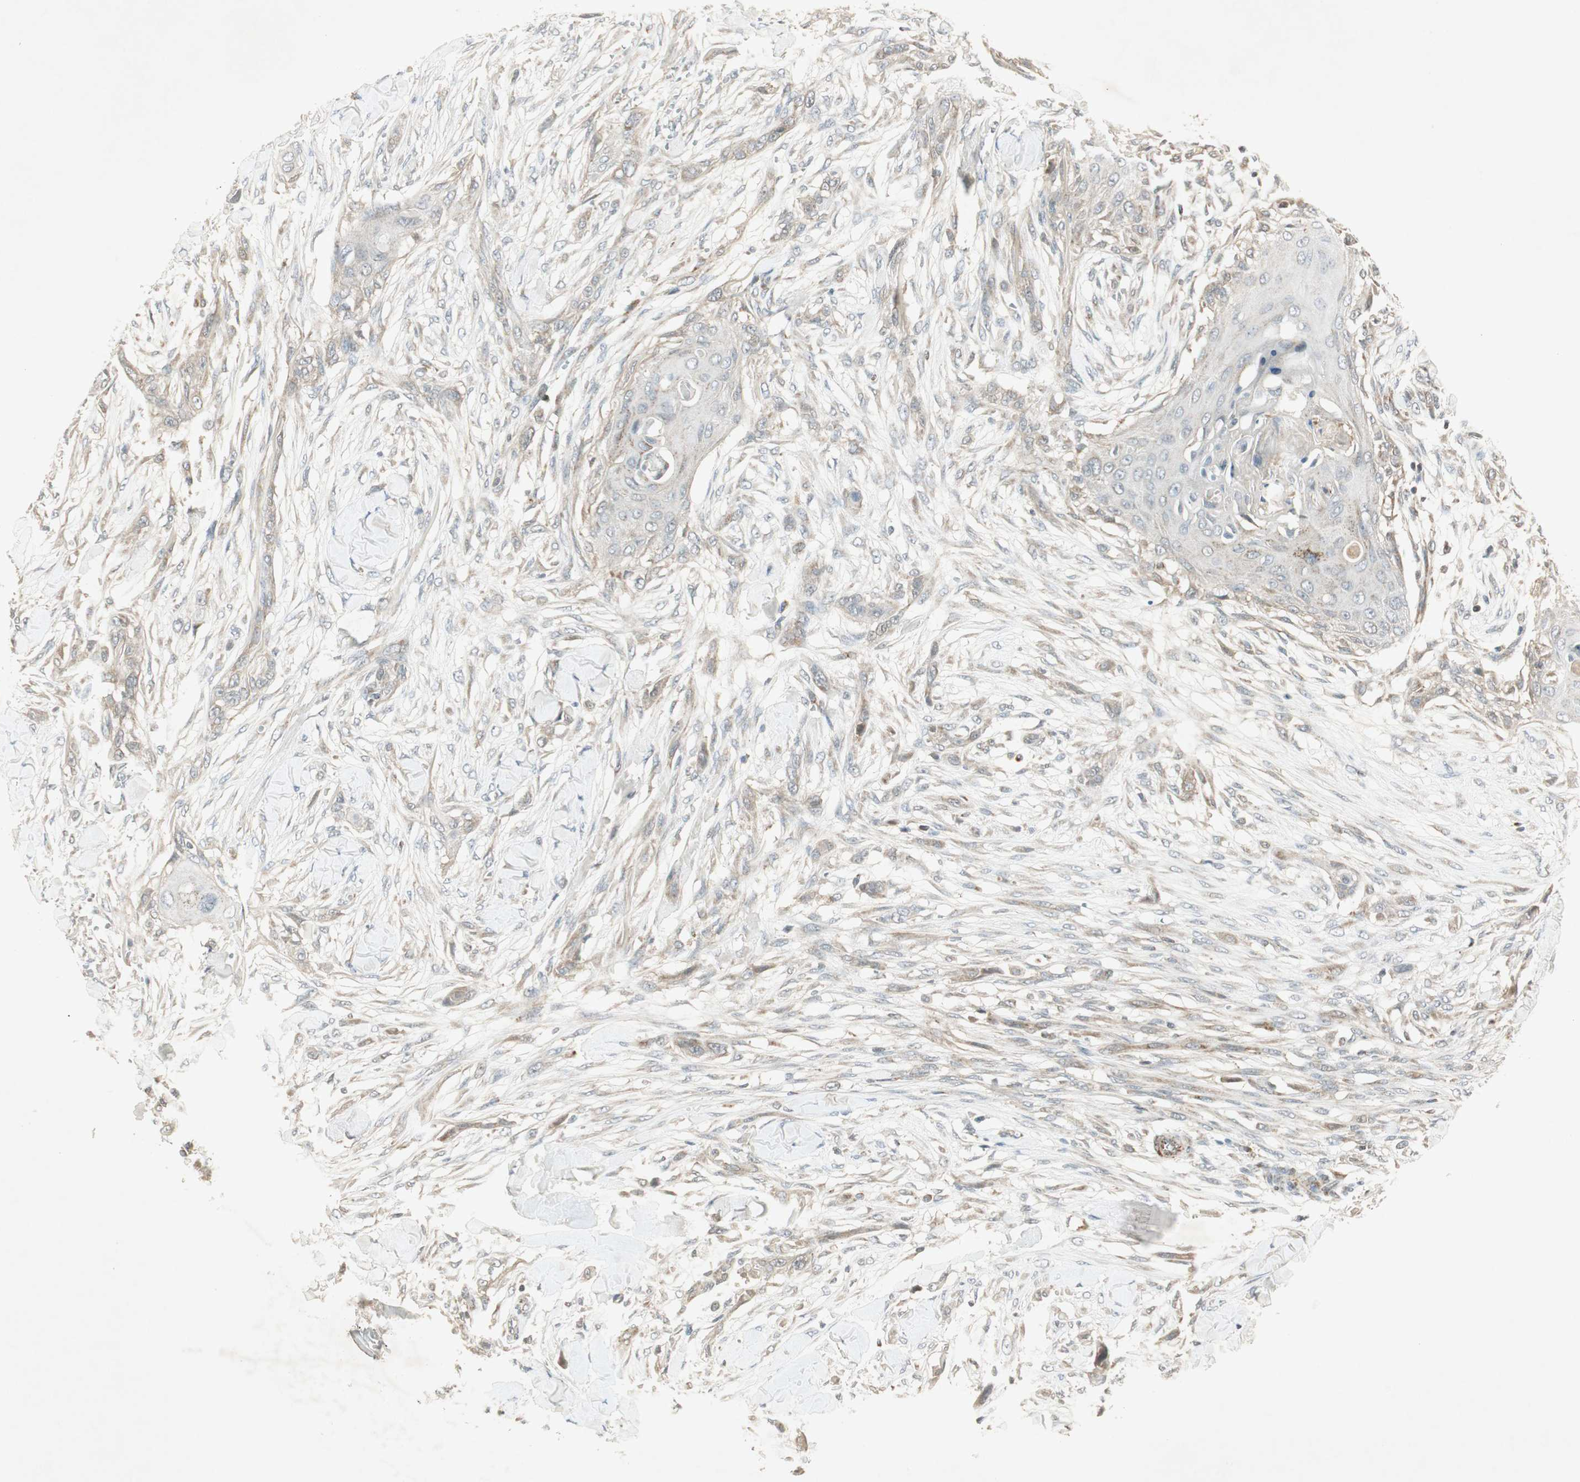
{"staining": {"intensity": "weak", "quantity": "25%-75%", "location": "cytoplasmic/membranous"}, "tissue": "skin cancer", "cell_type": "Tumor cells", "image_type": "cancer", "snomed": [{"axis": "morphology", "description": "Squamous cell carcinoma, NOS"}, {"axis": "topography", "description": "Skin"}], "caption": "A low amount of weak cytoplasmic/membranous expression is seen in approximately 25%-75% of tumor cells in skin cancer tissue.", "gene": "USP2", "patient": {"sex": "female", "age": 59}}